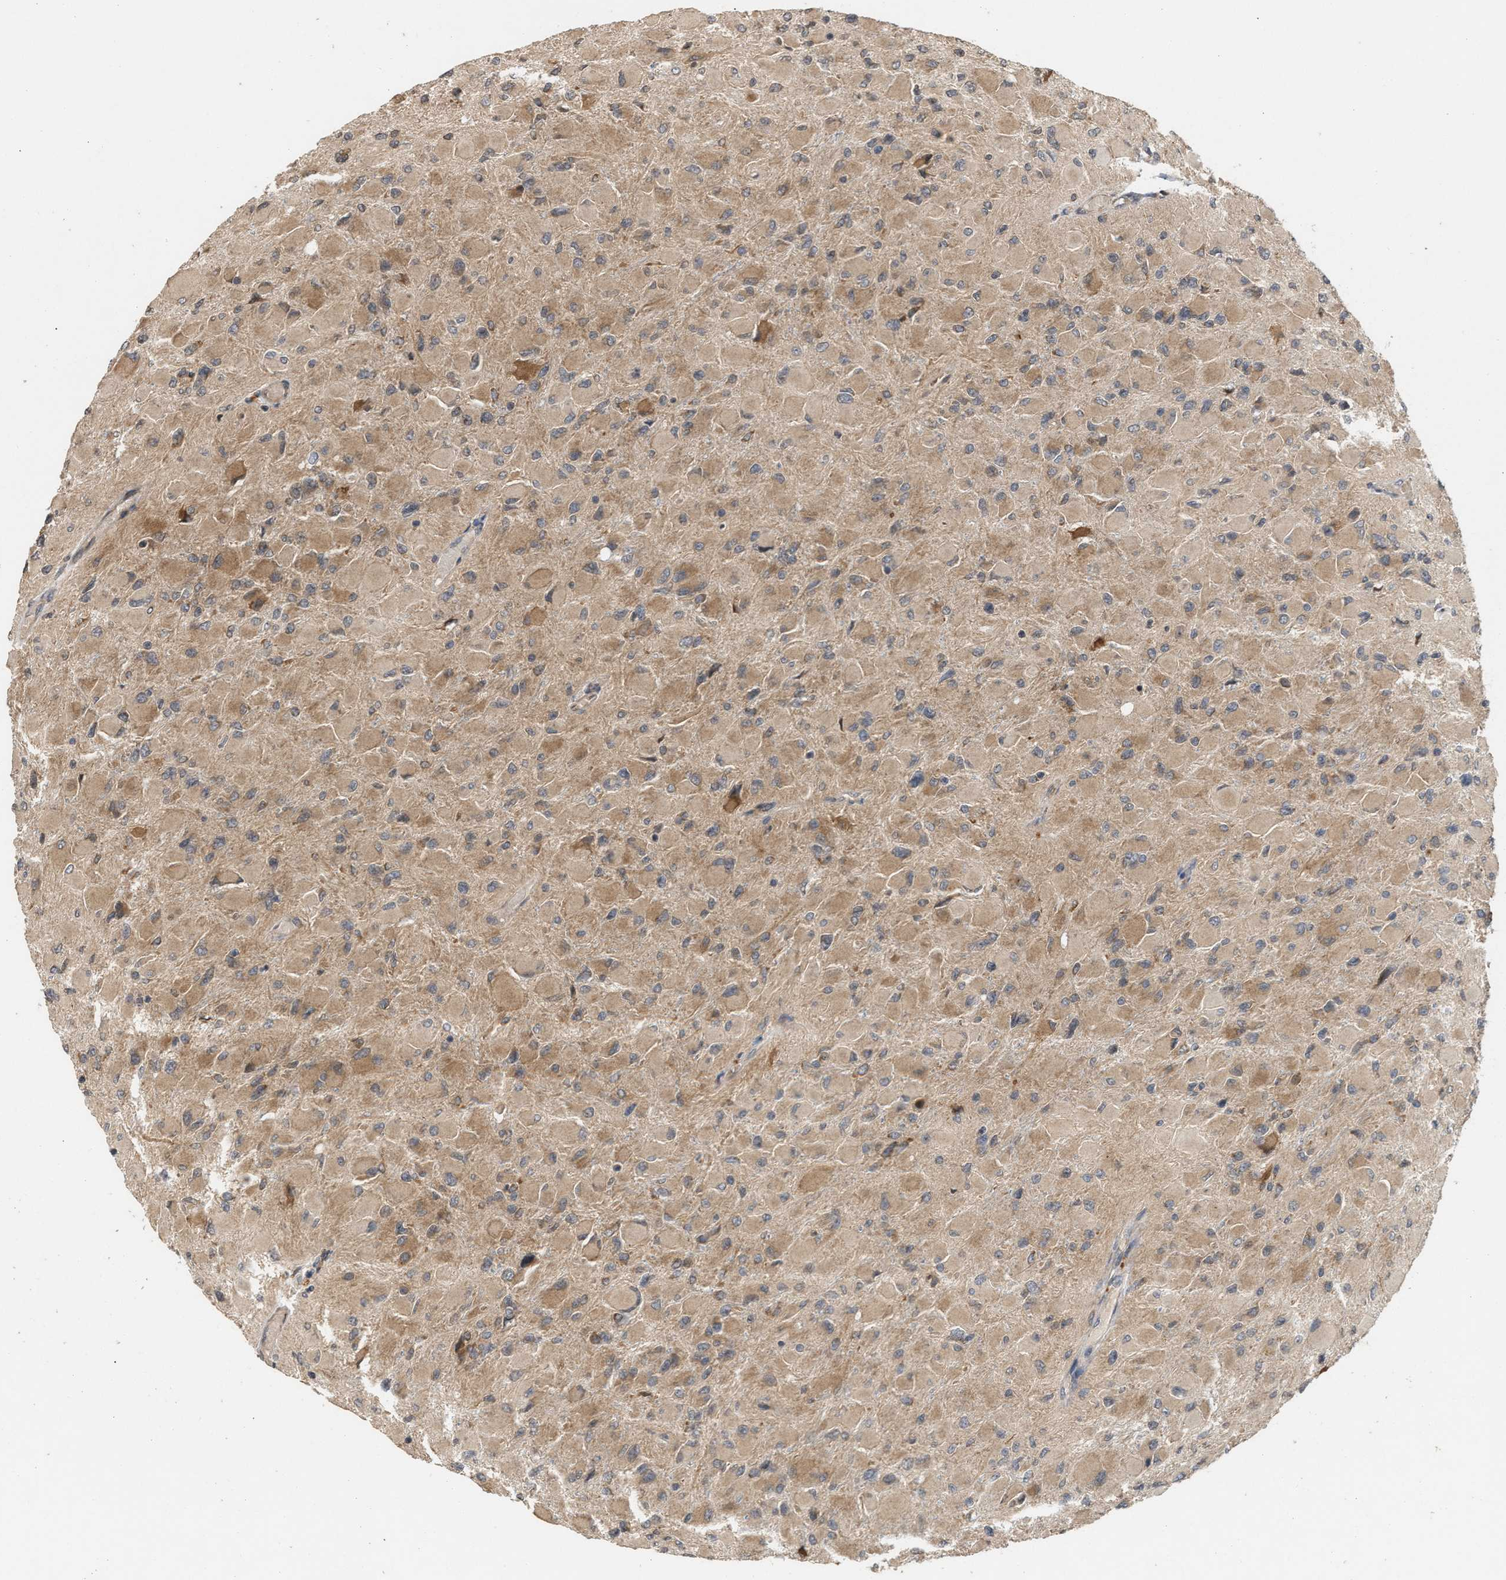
{"staining": {"intensity": "moderate", "quantity": ">75%", "location": "cytoplasmic/membranous"}, "tissue": "glioma", "cell_type": "Tumor cells", "image_type": "cancer", "snomed": [{"axis": "morphology", "description": "Glioma, malignant, High grade"}, {"axis": "topography", "description": "Cerebral cortex"}], "caption": "High-grade glioma (malignant) stained with a protein marker demonstrates moderate staining in tumor cells.", "gene": "SAR1A", "patient": {"sex": "female", "age": 36}}